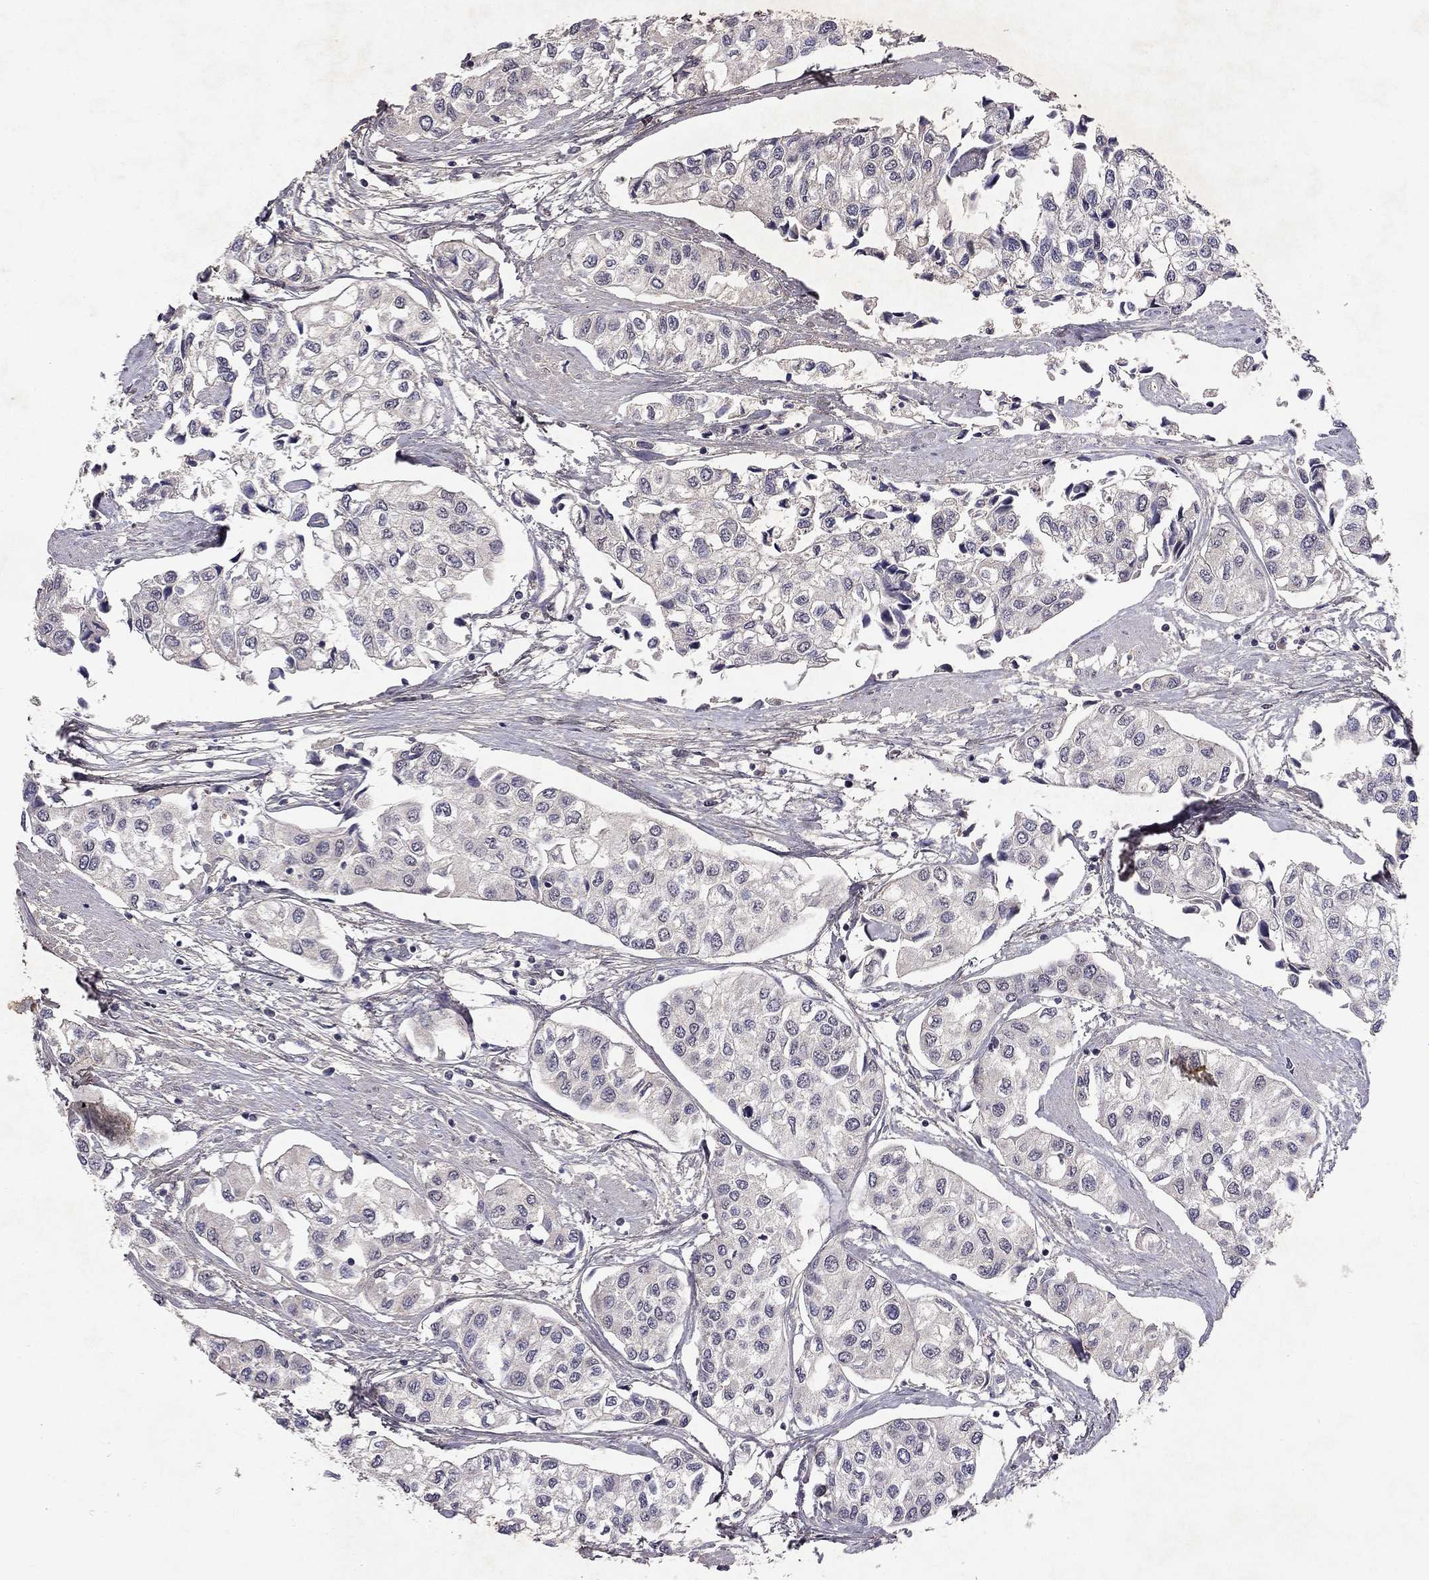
{"staining": {"intensity": "negative", "quantity": "none", "location": "none"}, "tissue": "urothelial cancer", "cell_type": "Tumor cells", "image_type": "cancer", "snomed": [{"axis": "morphology", "description": "Urothelial carcinoma, High grade"}, {"axis": "topography", "description": "Urinary bladder"}], "caption": "This is an immunohistochemistry (IHC) image of high-grade urothelial carcinoma. There is no expression in tumor cells.", "gene": "ESR2", "patient": {"sex": "male", "age": 73}}